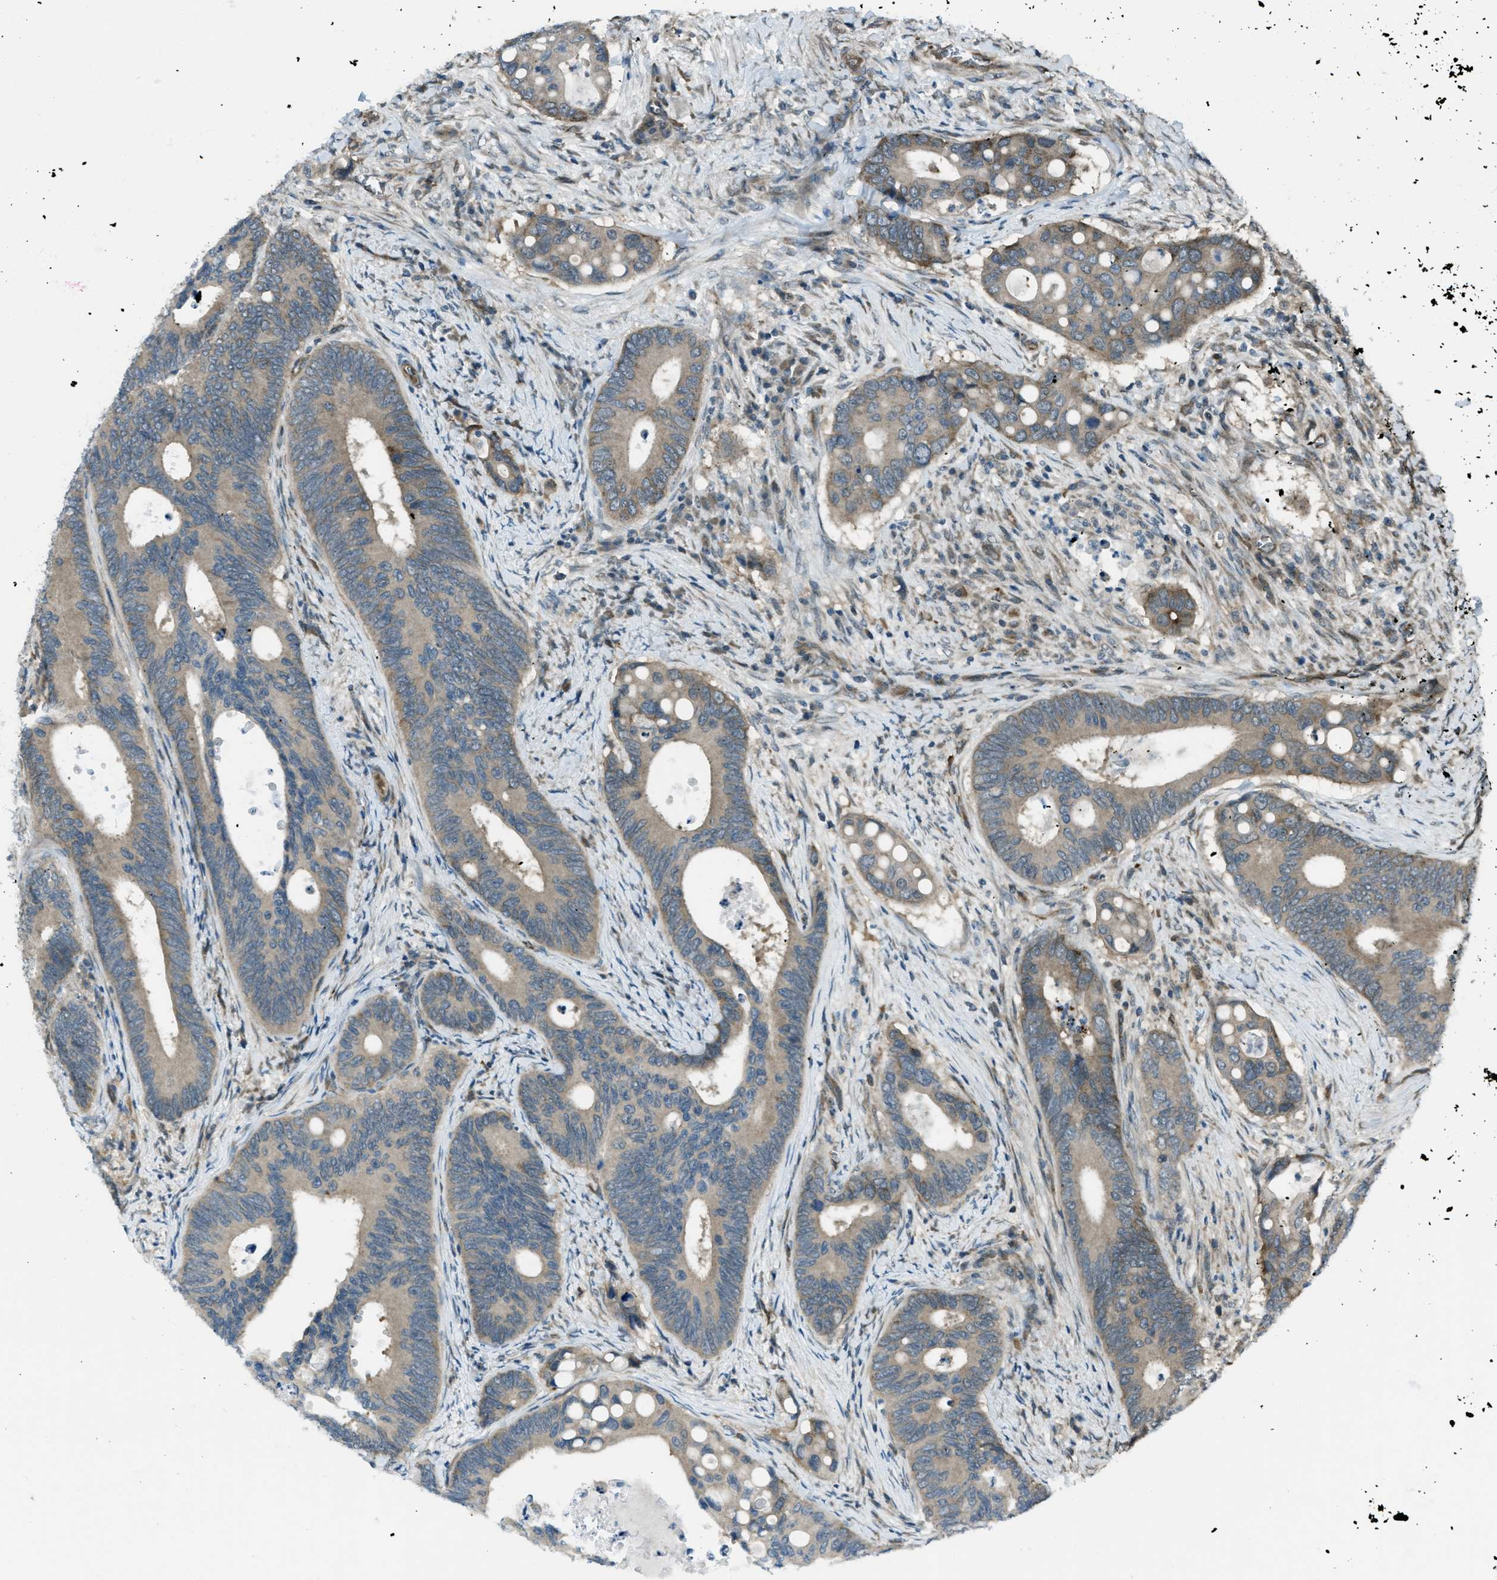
{"staining": {"intensity": "weak", "quantity": ">75%", "location": "cytoplasmic/membranous"}, "tissue": "colorectal cancer", "cell_type": "Tumor cells", "image_type": "cancer", "snomed": [{"axis": "morphology", "description": "Inflammation, NOS"}, {"axis": "morphology", "description": "Adenocarcinoma, NOS"}, {"axis": "topography", "description": "Colon"}], "caption": "About >75% of tumor cells in human colorectal cancer (adenocarcinoma) reveal weak cytoplasmic/membranous protein positivity as visualized by brown immunohistochemical staining.", "gene": "ASAP2", "patient": {"sex": "male", "age": 72}}